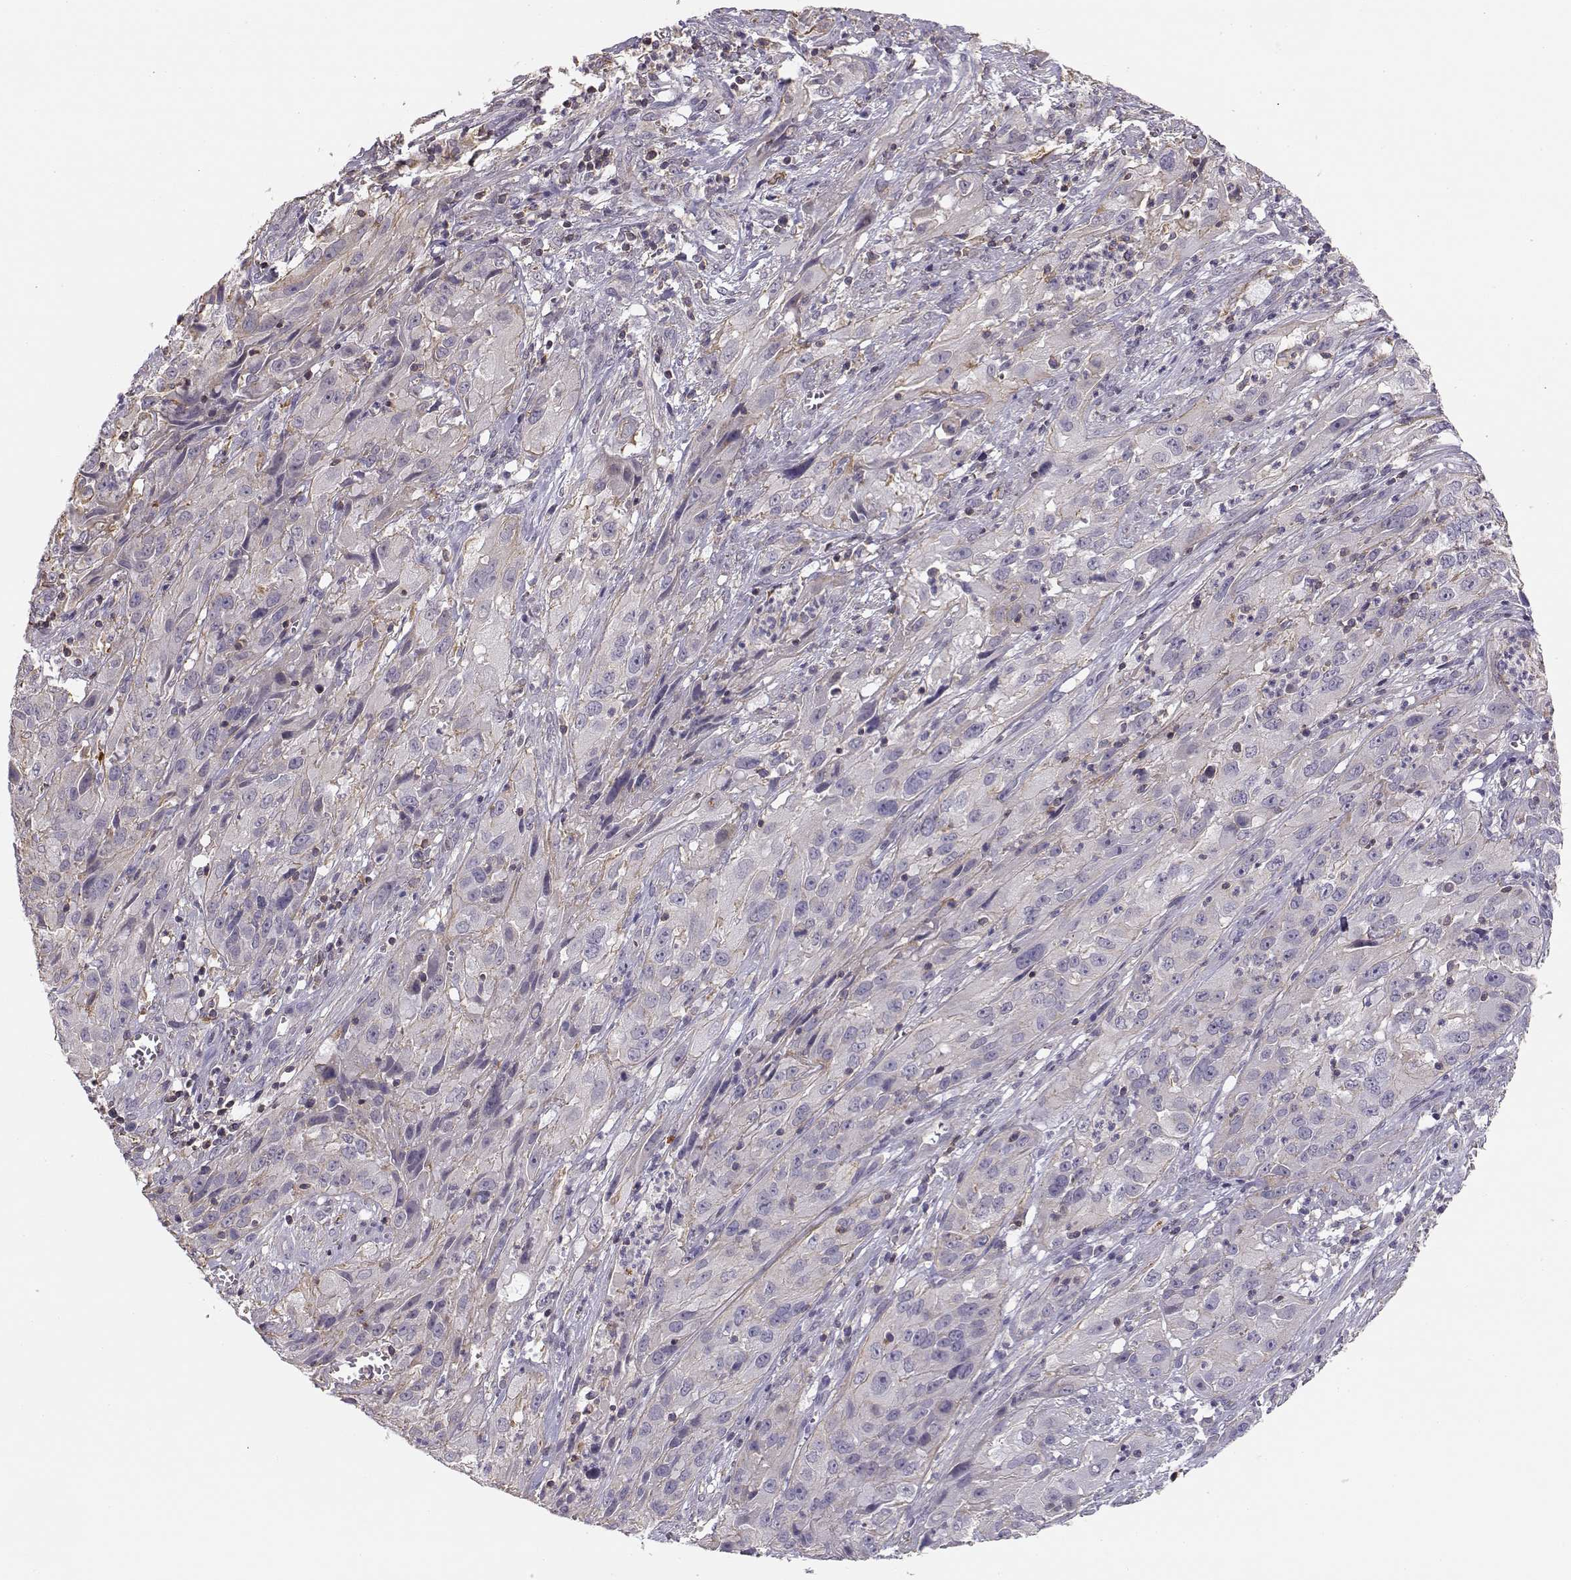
{"staining": {"intensity": "weak", "quantity": "<25%", "location": "cytoplasmic/membranous"}, "tissue": "cervical cancer", "cell_type": "Tumor cells", "image_type": "cancer", "snomed": [{"axis": "morphology", "description": "Squamous cell carcinoma, NOS"}, {"axis": "topography", "description": "Cervix"}], "caption": "This image is of squamous cell carcinoma (cervical) stained with immunohistochemistry (IHC) to label a protein in brown with the nuclei are counter-stained blue. There is no positivity in tumor cells.", "gene": "DAPL1", "patient": {"sex": "female", "age": 32}}